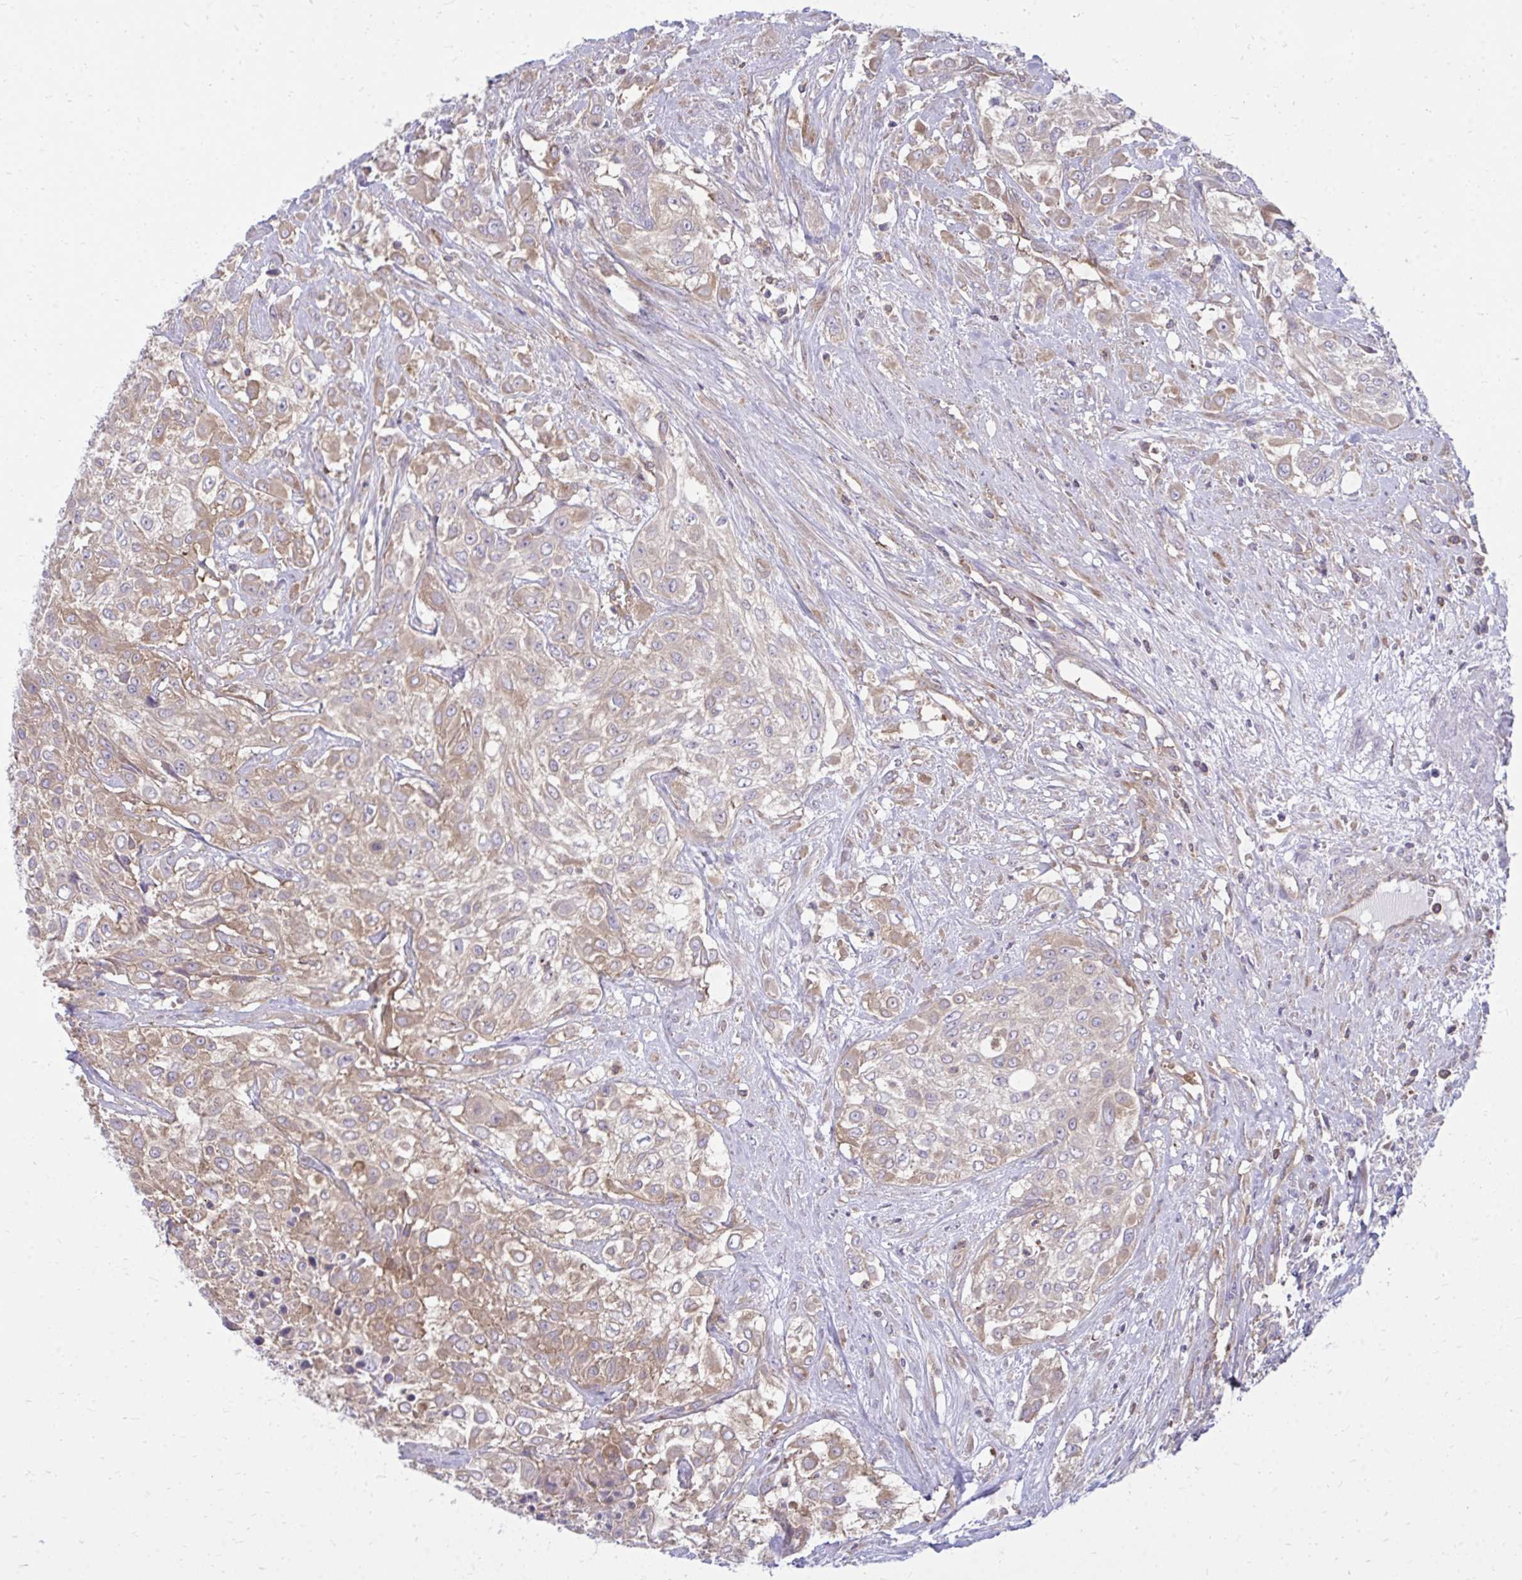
{"staining": {"intensity": "weak", "quantity": ">75%", "location": "cytoplasmic/membranous"}, "tissue": "urothelial cancer", "cell_type": "Tumor cells", "image_type": "cancer", "snomed": [{"axis": "morphology", "description": "Urothelial carcinoma, High grade"}, {"axis": "topography", "description": "Urinary bladder"}], "caption": "An IHC histopathology image of tumor tissue is shown. Protein staining in brown labels weak cytoplasmic/membranous positivity in high-grade urothelial carcinoma within tumor cells. Immunohistochemistry (ihc) stains the protein in brown and the nuclei are stained blue.", "gene": "ASAP1", "patient": {"sex": "male", "age": 57}}